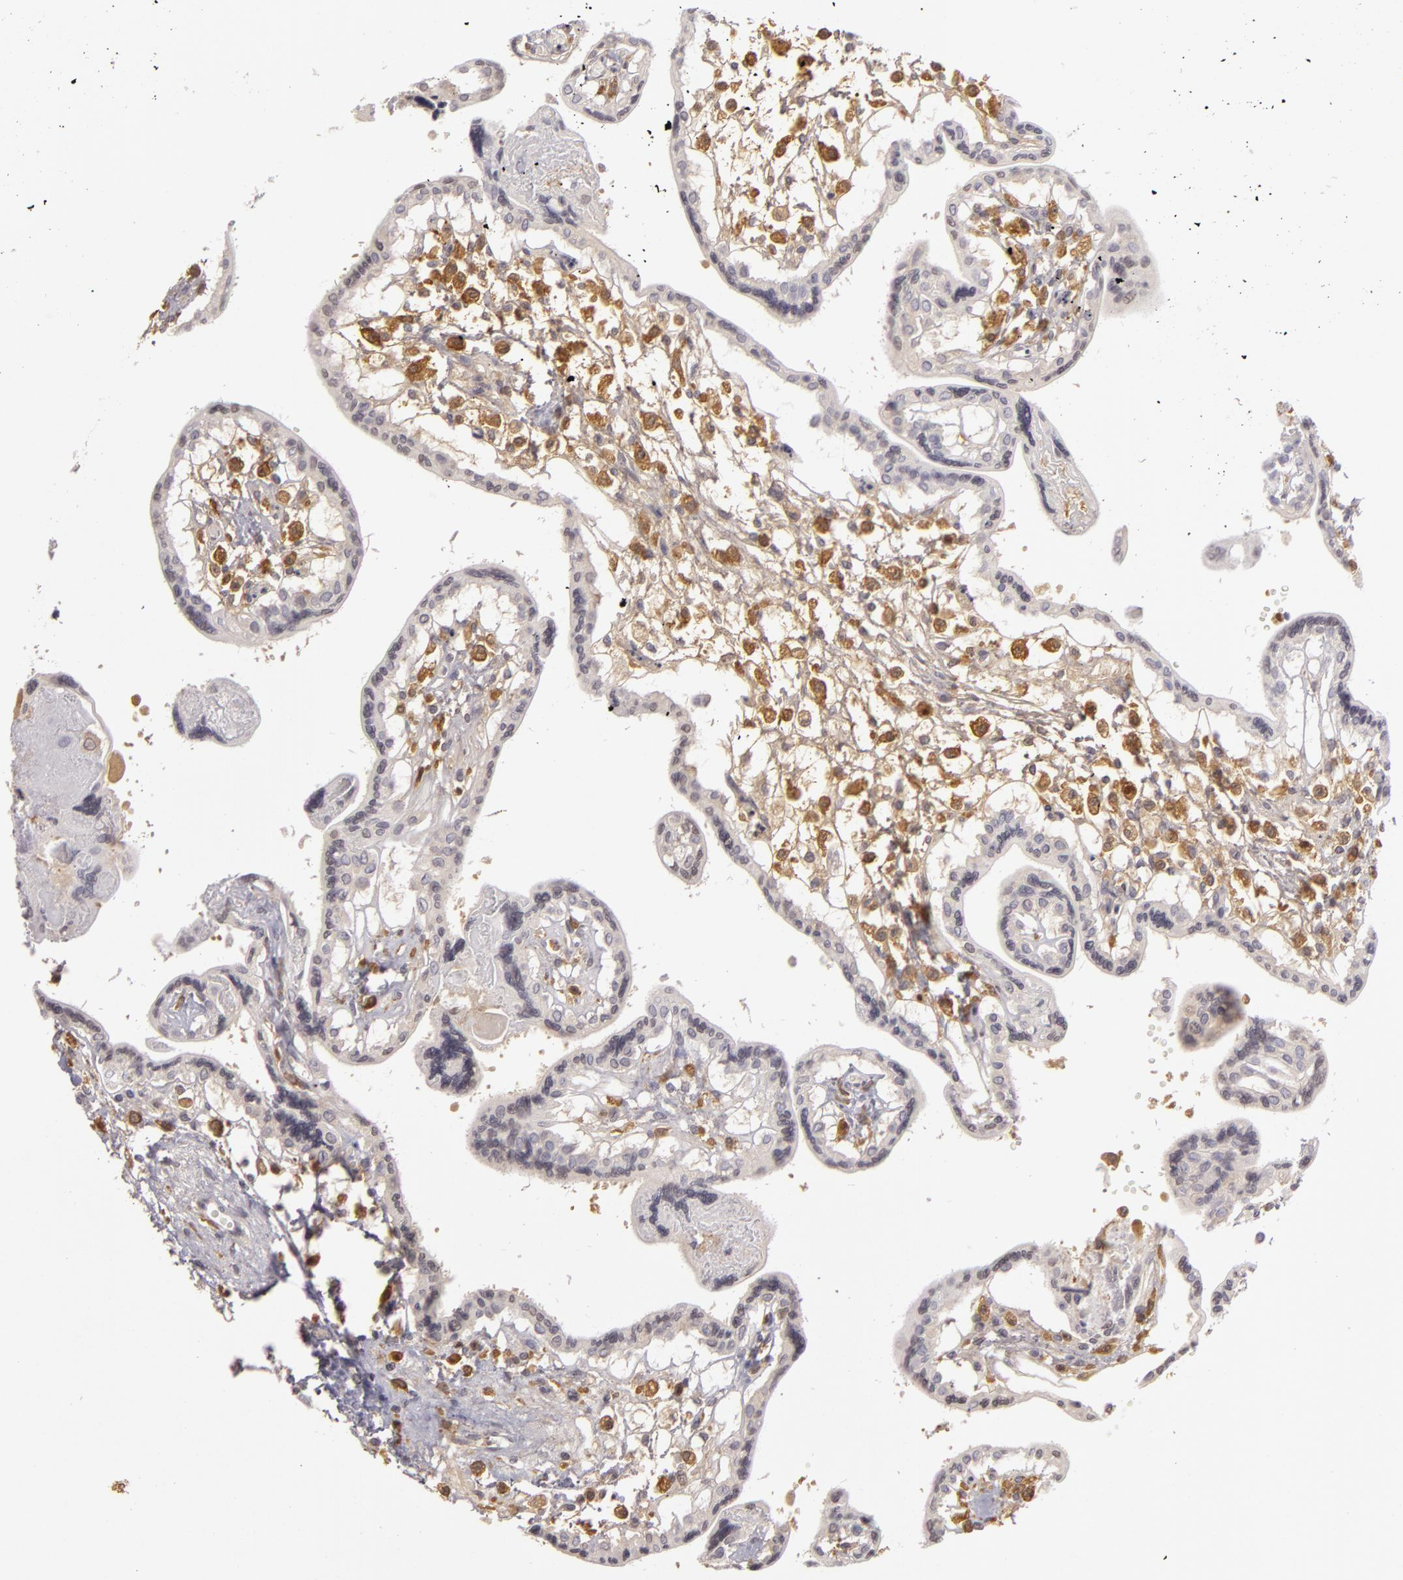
{"staining": {"intensity": "negative", "quantity": "none", "location": "none"}, "tissue": "placenta", "cell_type": "Decidual cells", "image_type": "normal", "snomed": [{"axis": "morphology", "description": "Normal tissue, NOS"}, {"axis": "topography", "description": "Placenta"}], "caption": "This photomicrograph is of benign placenta stained with immunohistochemistry (IHC) to label a protein in brown with the nuclei are counter-stained blue. There is no expression in decidual cells. The staining was performed using DAB to visualize the protein expression in brown, while the nuclei were stained in blue with hematoxylin (Magnification: 20x).", "gene": "GNPDA1", "patient": {"sex": "female", "age": 31}}